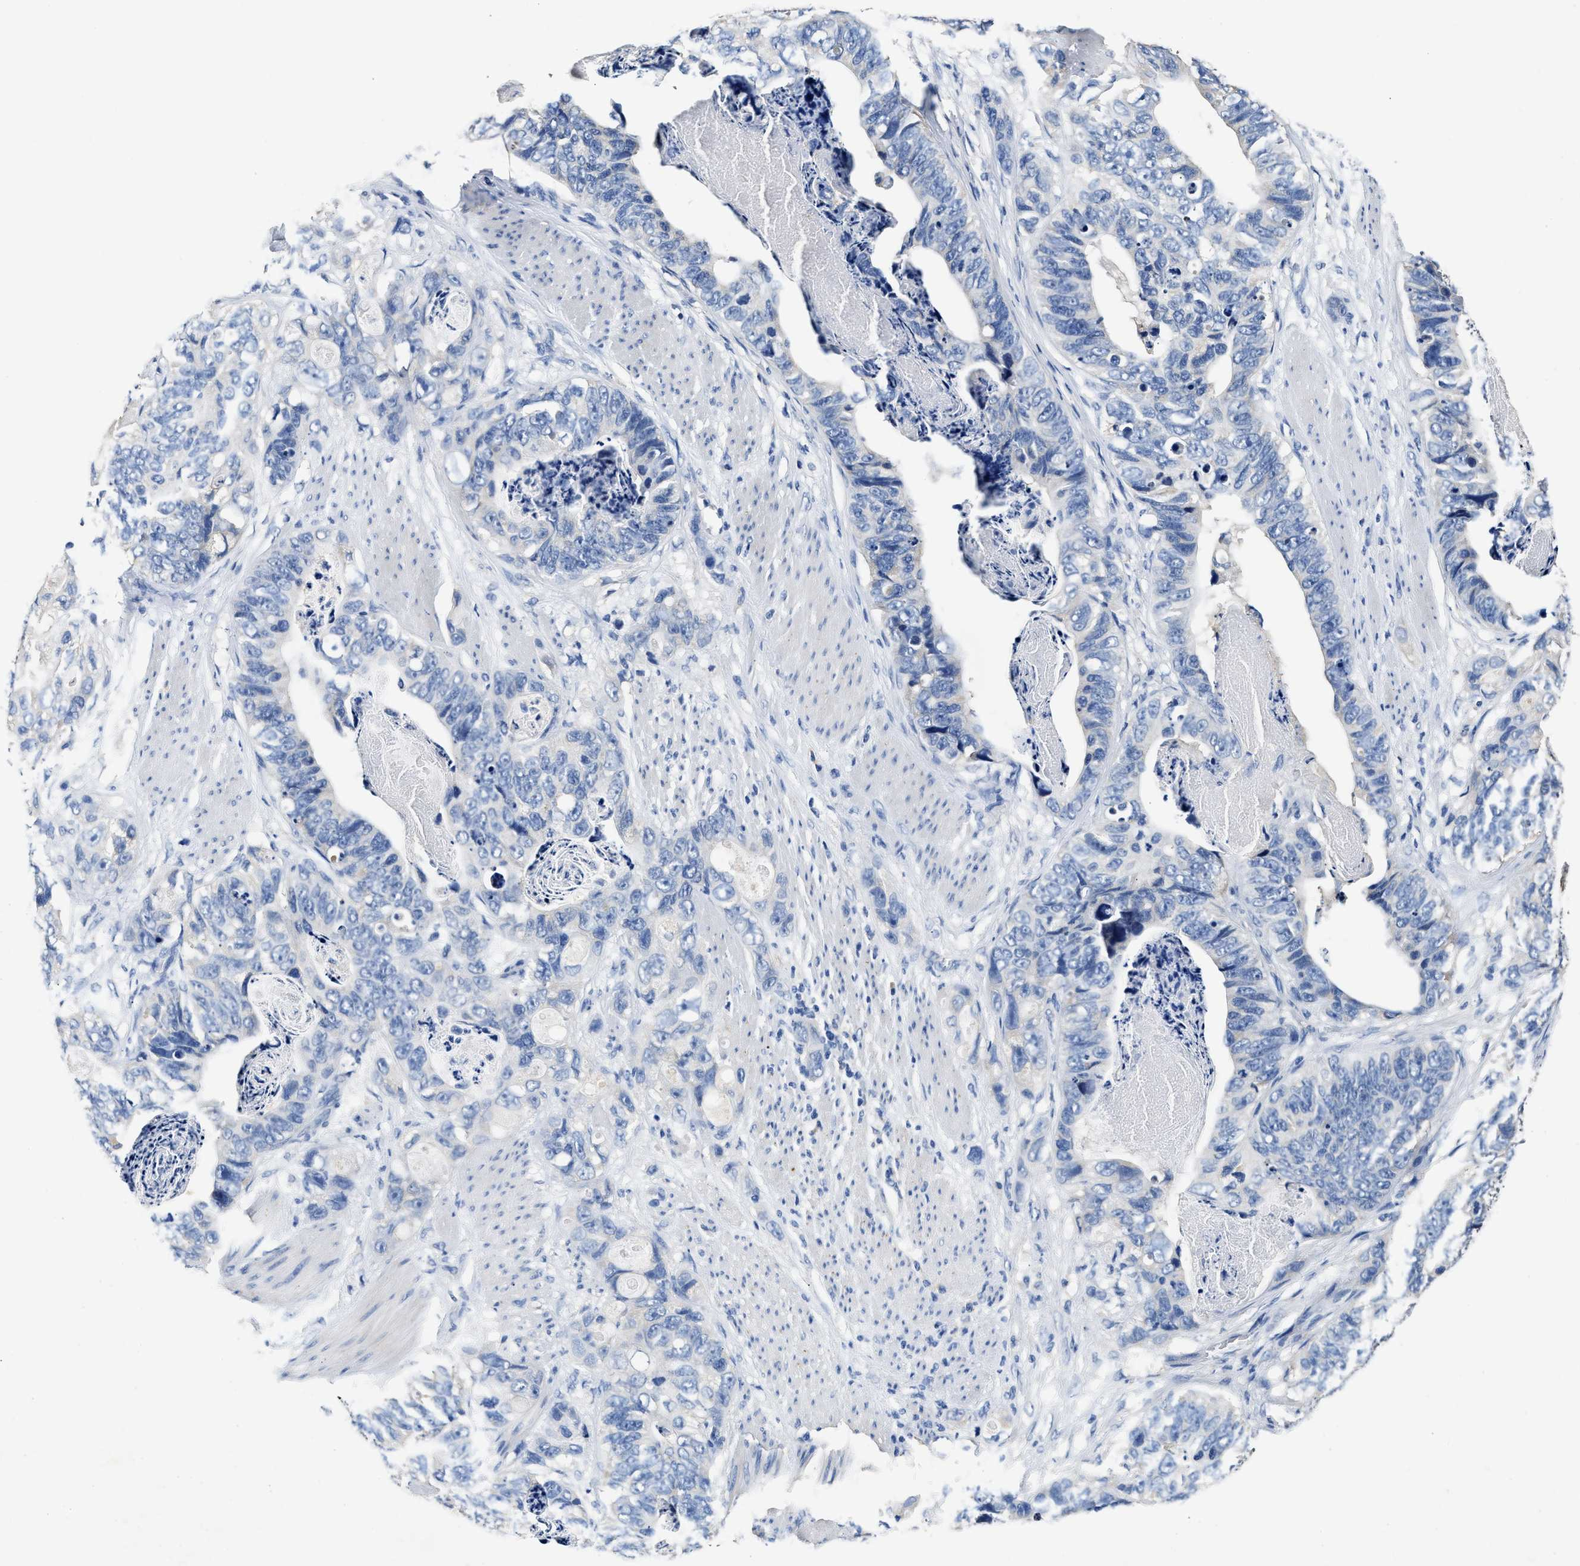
{"staining": {"intensity": "negative", "quantity": "none", "location": "none"}, "tissue": "stomach cancer", "cell_type": "Tumor cells", "image_type": "cancer", "snomed": [{"axis": "morphology", "description": "Adenocarcinoma, NOS"}, {"axis": "topography", "description": "Stomach"}], "caption": "Tumor cells are negative for protein expression in human stomach cancer (adenocarcinoma).", "gene": "SLCO2B1", "patient": {"sex": "female", "age": 89}}